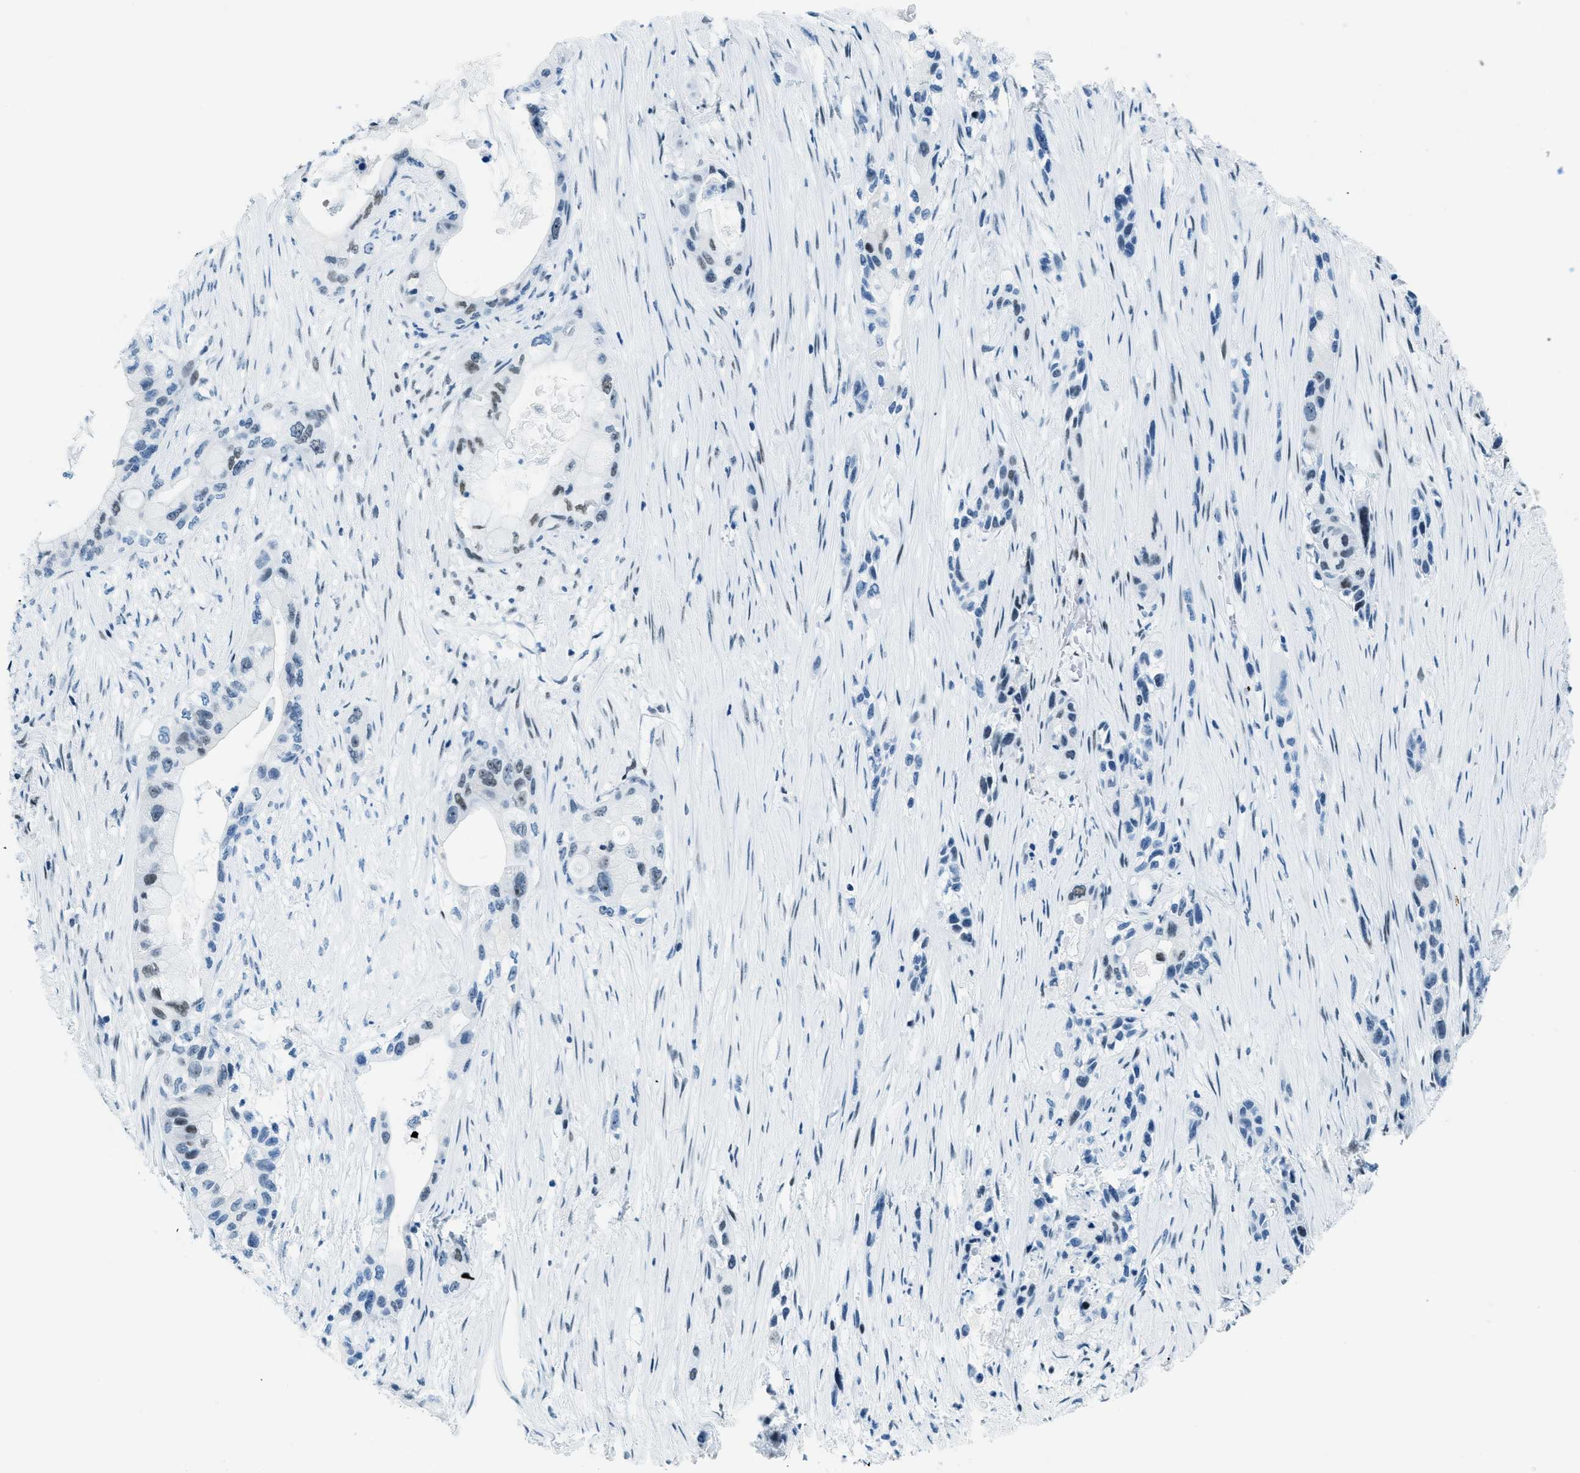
{"staining": {"intensity": "weak", "quantity": "<25%", "location": "nuclear"}, "tissue": "pancreatic cancer", "cell_type": "Tumor cells", "image_type": "cancer", "snomed": [{"axis": "morphology", "description": "Adenocarcinoma, NOS"}, {"axis": "topography", "description": "Pancreas"}], "caption": "High power microscopy photomicrograph of an immunohistochemistry (IHC) image of pancreatic adenocarcinoma, revealing no significant expression in tumor cells. The staining is performed using DAB (3,3'-diaminobenzidine) brown chromogen with nuclei counter-stained in using hematoxylin.", "gene": "PLA2G2A", "patient": {"sex": "male", "age": 53}}